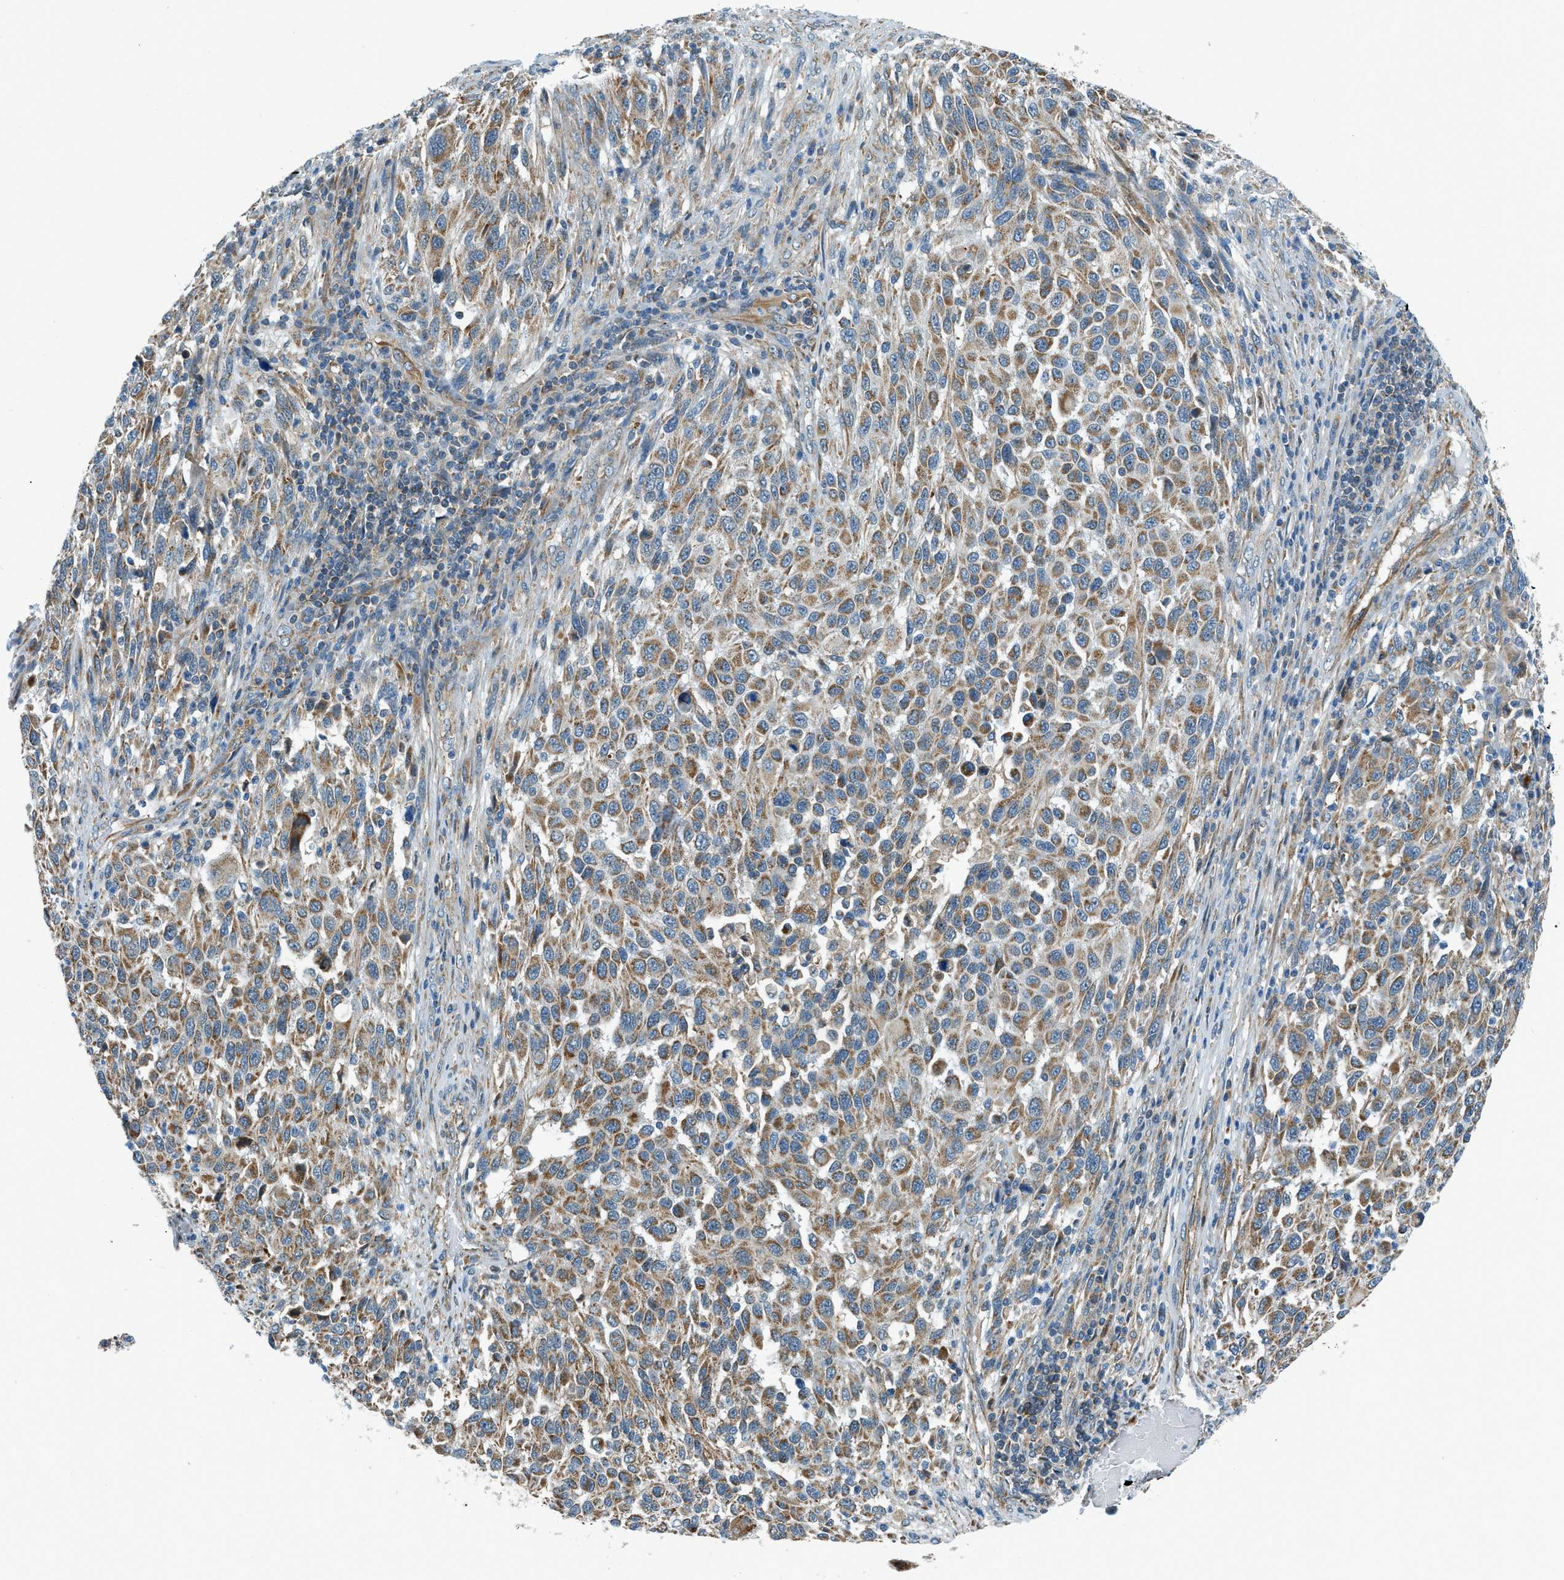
{"staining": {"intensity": "moderate", "quantity": ">75%", "location": "cytoplasmic/membranous"}, "tissue": "melanoma", "cell_type": "Tumor cells", "image_type": "cancer", "snomed": [{"axis": "morphology", "description": "Malignant melanoma, Metastatic site"}, {"axis": "topography", "description": "Lymph node"}], "caption": "Immunohistochemical staining of human malignant melanoma (metastatic site) demonstrates medium levels of moderate cytoplasmic/membranous staining in approximately >75% of tumor cells.", "gene": "PIGG", "patient": {"sex": "male", "age": 61}}